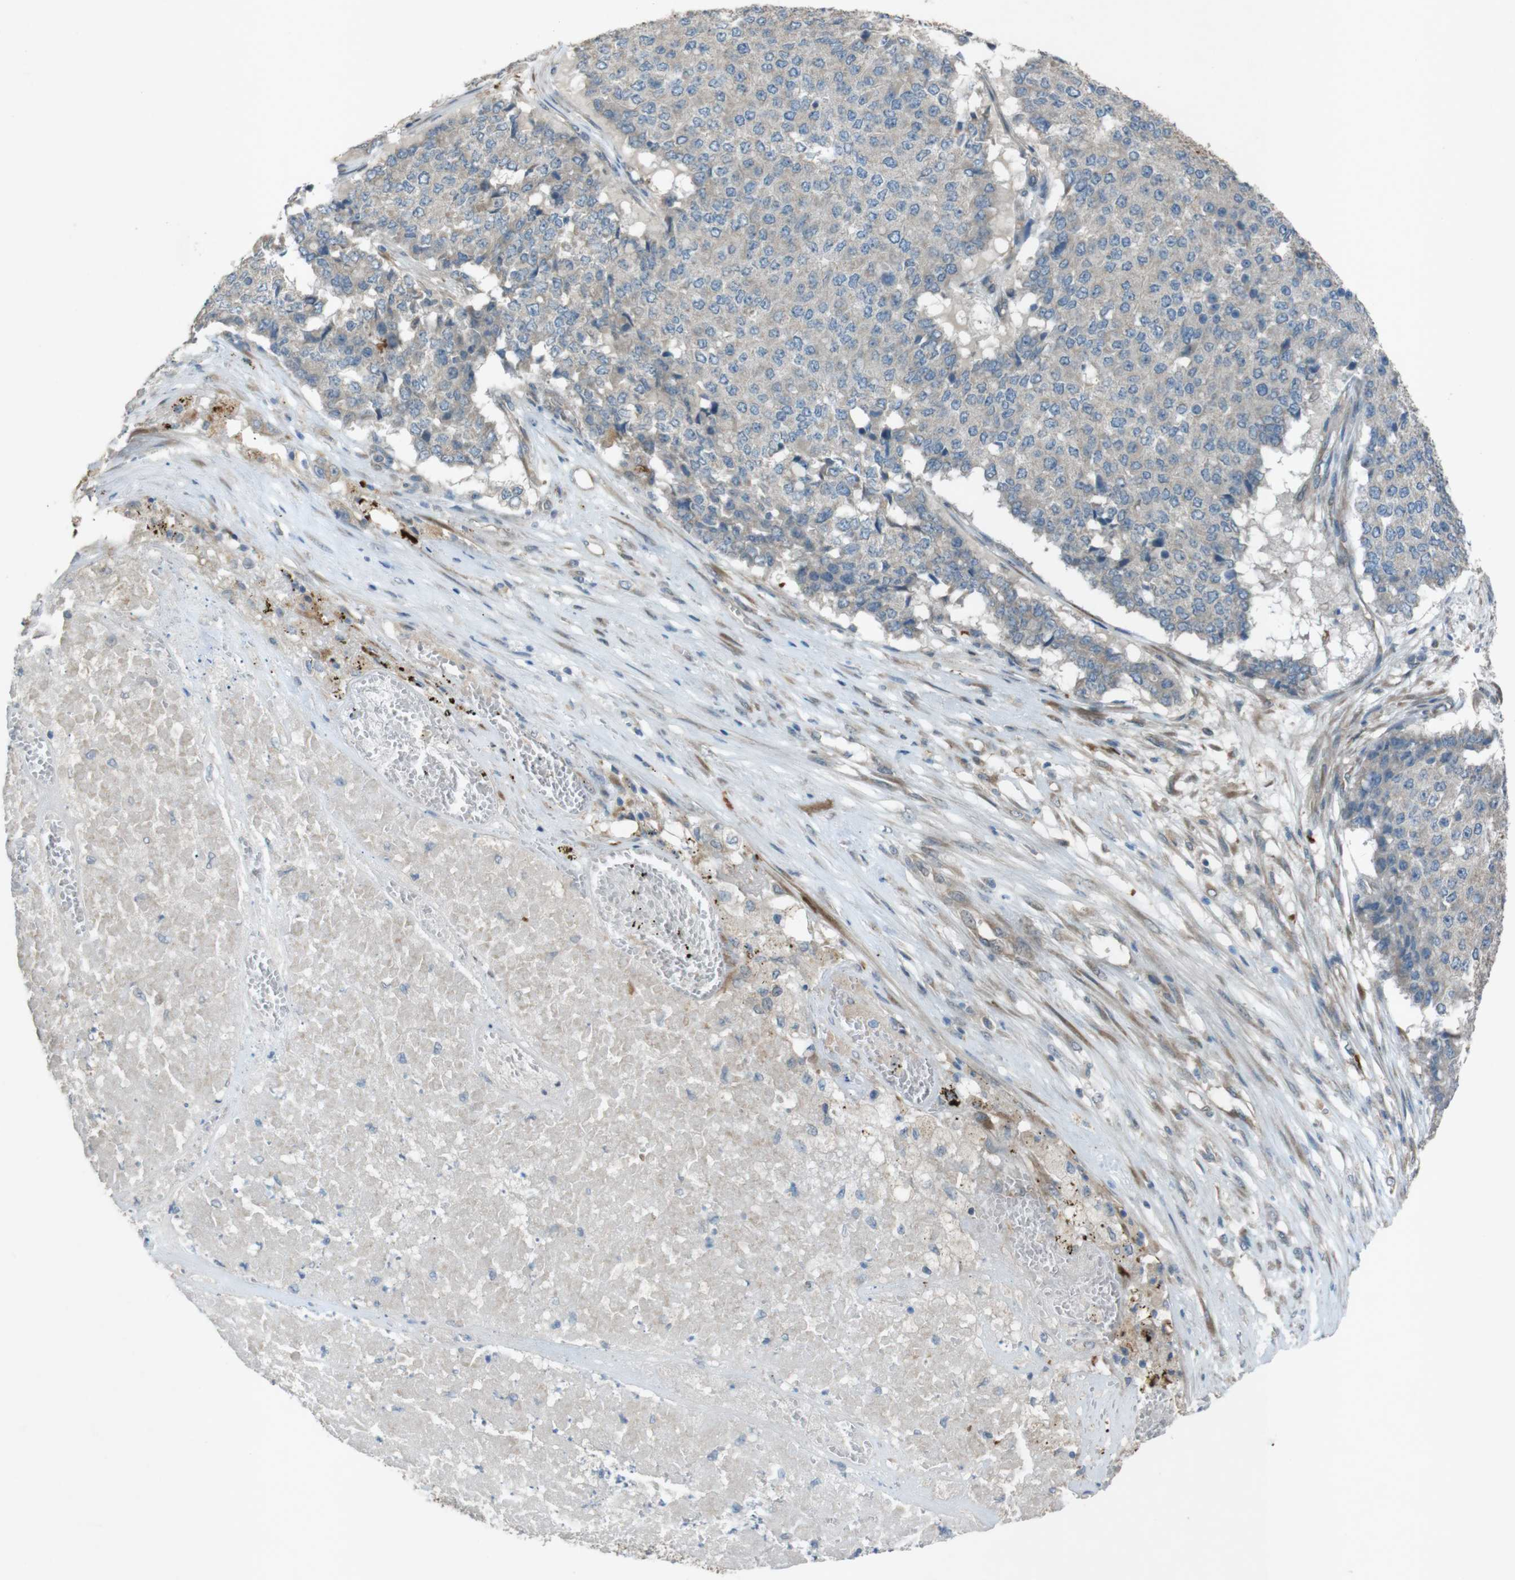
{"staining": {"intensity": "negative", "quantity": "none", "location": "none"}, "tissue": "pancreatic cancer", "cell_type": "Tumor cells", "image_type": "cancer", "snomed": [{"axis": "morphology", "description": "Adenocarcinoma, NOS"}, {"axis": "topography", "description": "Pancreas"}], "caption": "A histopathology image of human adenocarcinoma (pancreatic) is negative for staining in tumor cells. (DAB (3,3'-diaminobenzidine) IHC with hematoxylin counter stain).", "gene": "TMEM41B", "patient": {"sex": "male", "age": 50}}